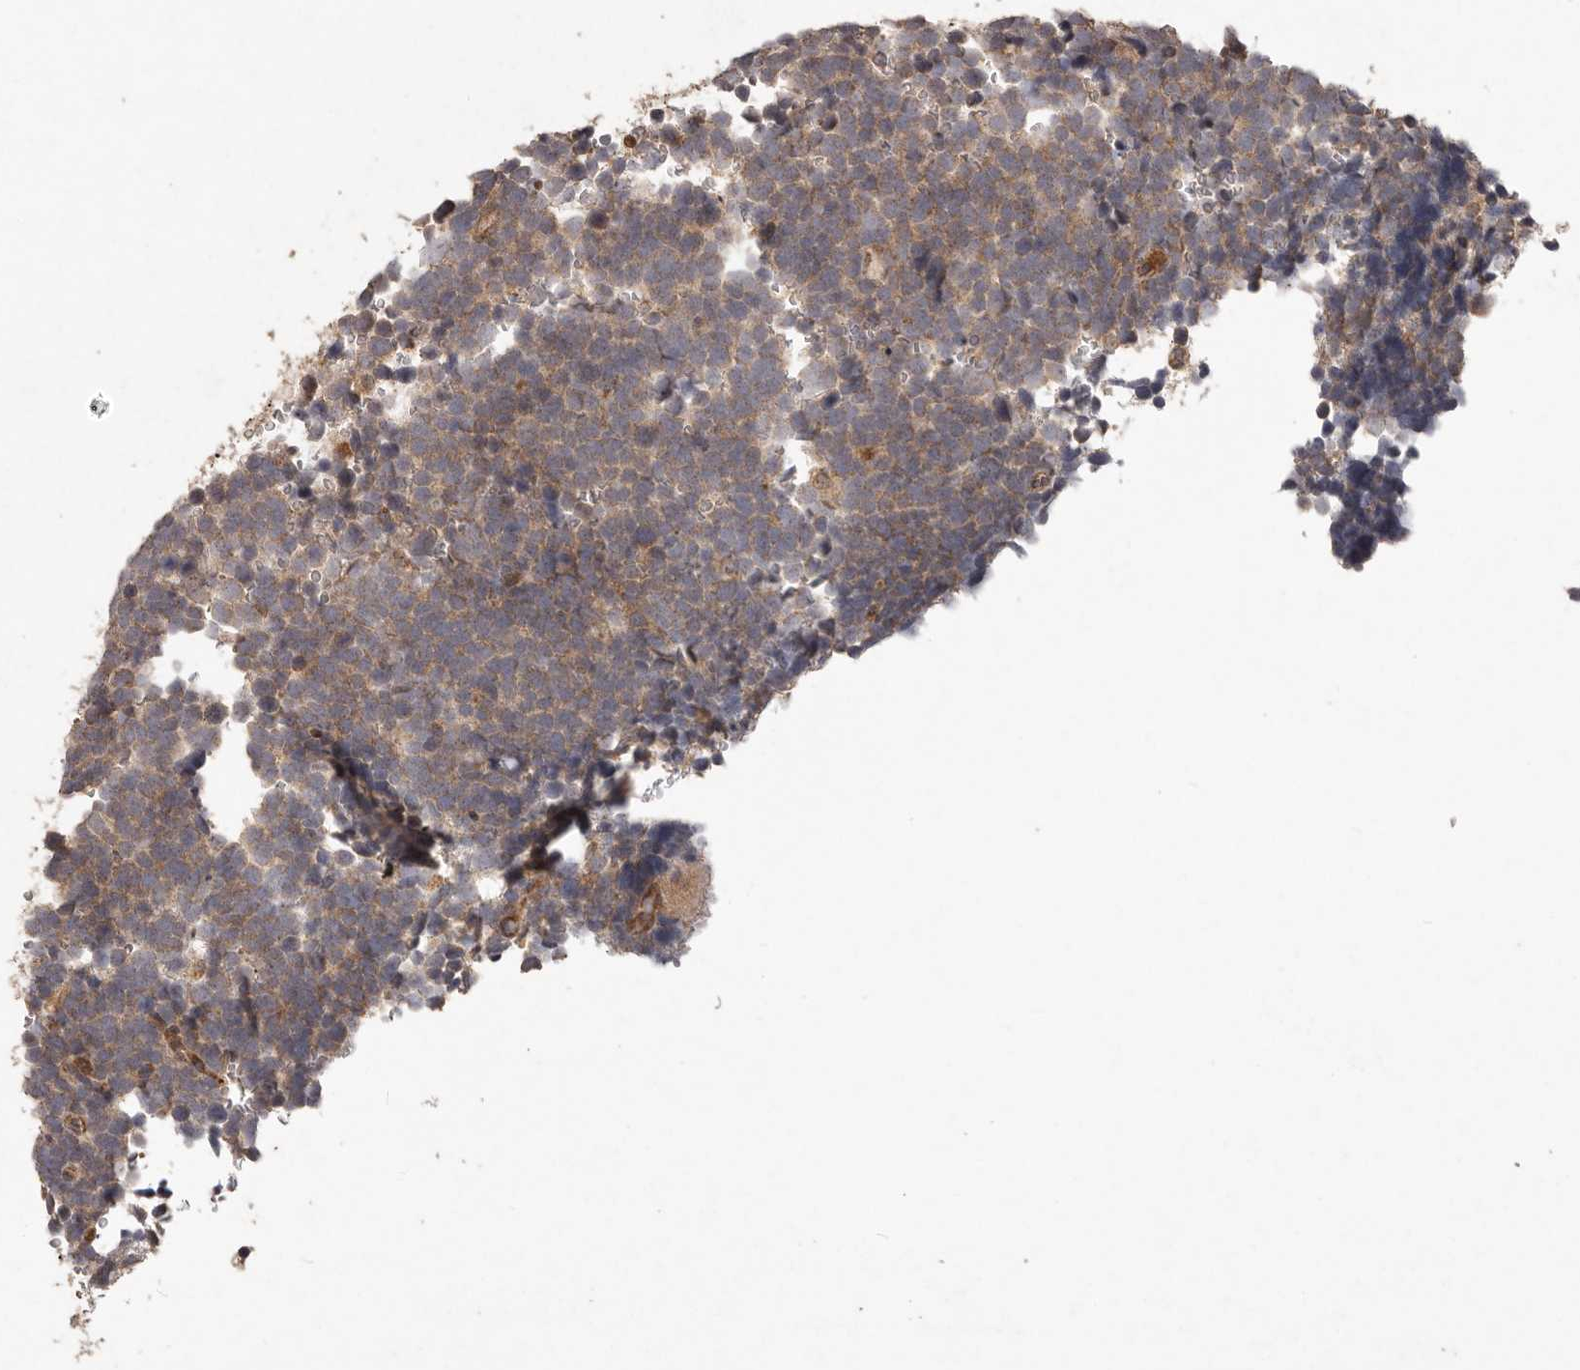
{"staining": {"intensity": "moderate", "quantity": ">75%", "location": "cytoplasmic/membranous"}, "tissue": "urothelial cancer", "cell_type": "Tumor cells", "image_type": "cancer", "snomed": [{"axis": "morphology", "description": "Urothelial carcinoma, High grade"}, {"axis": "topography", "description": "Urinary bladder"}], "caption": "Immunohistochemical staining of urothelial carcinoma (high-grade) displays medium levels of moderate cytoplasmic/membranous protein expression in approximately >75% of tumor cells. (IHC, brightfield microscopy, high magnification).", "gene": "PLOD2", "patient": {"sex": "female", "age": 82}}